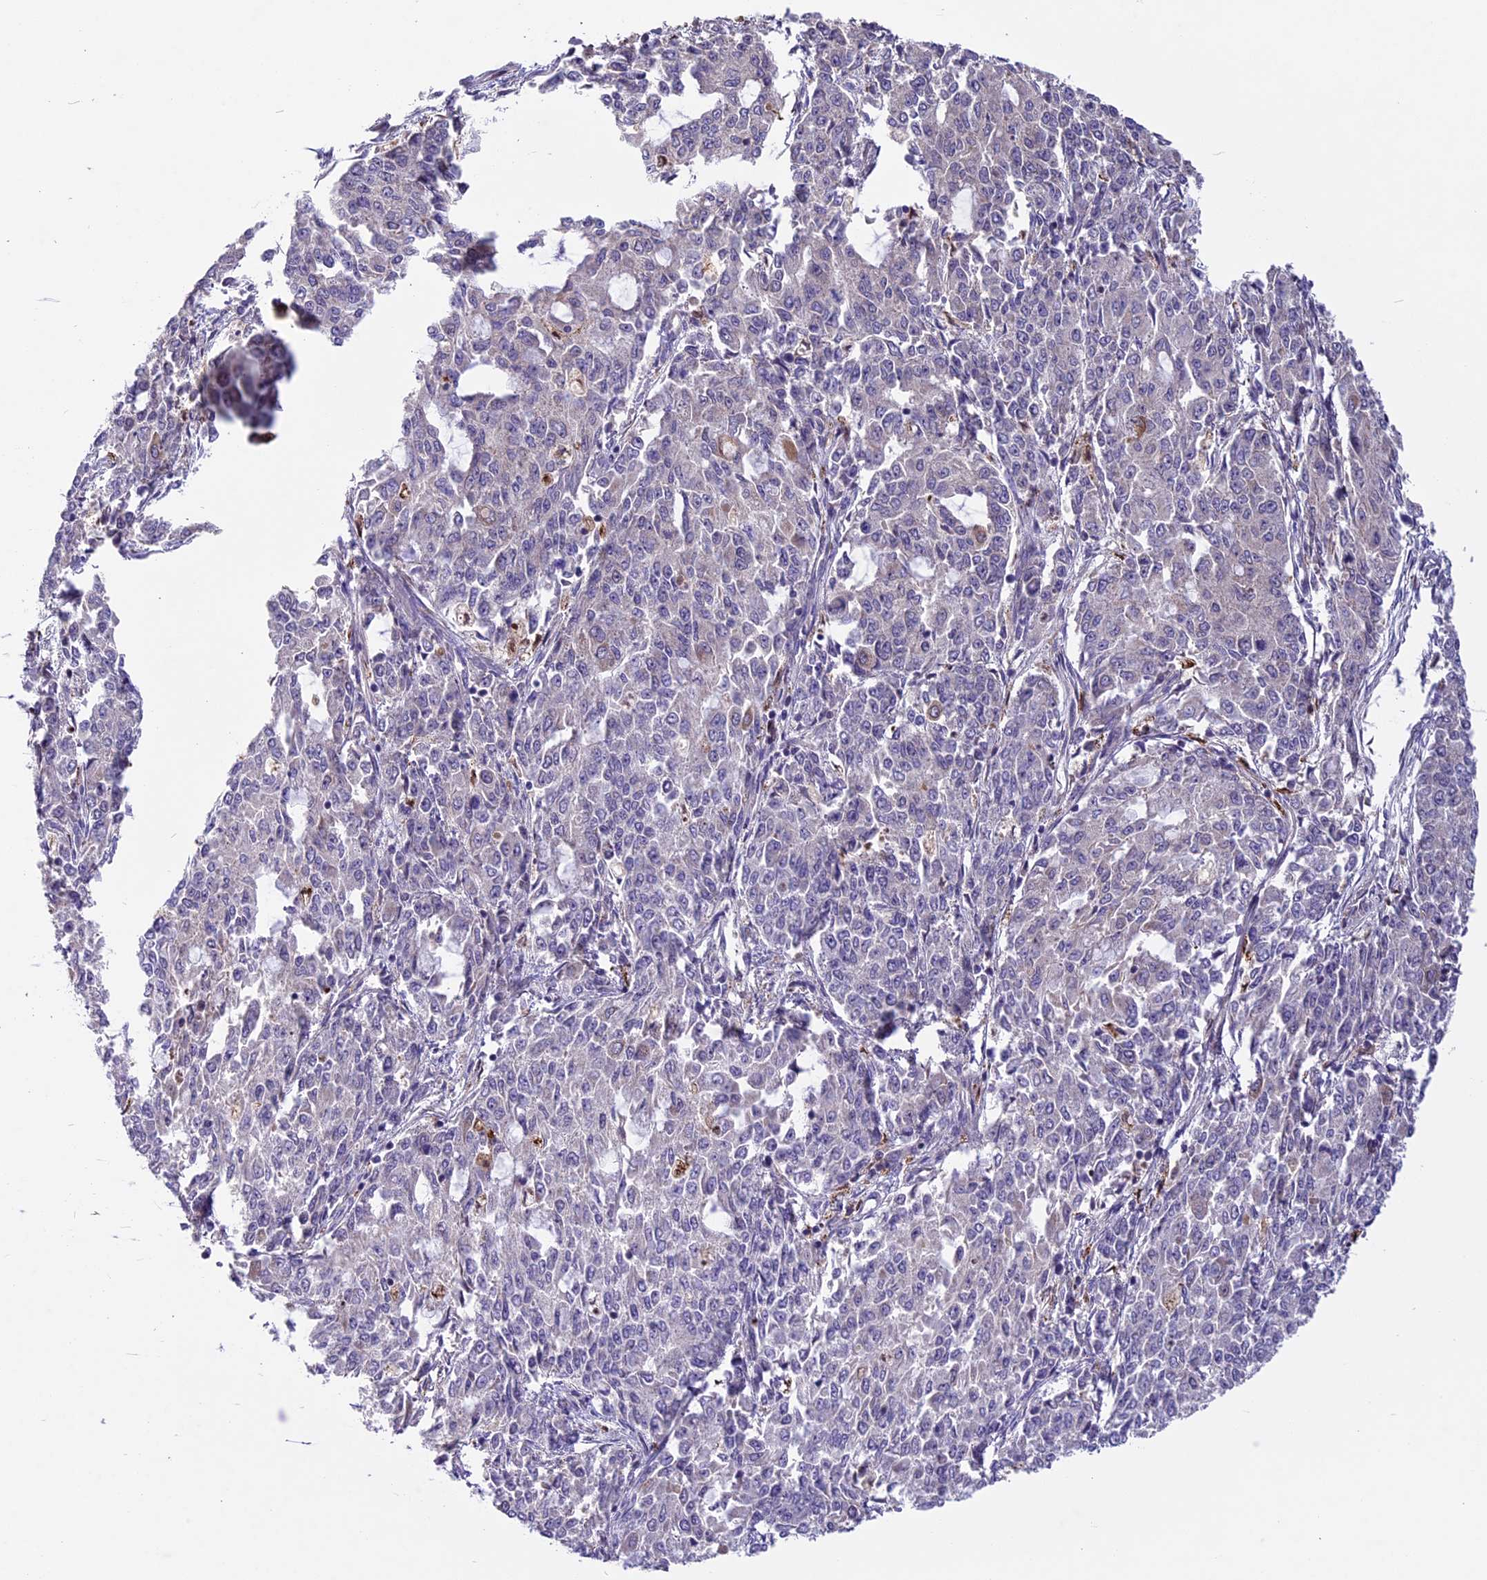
{"staining": {"intensity": "negative", "quantity": "none", "location": "none"}, "tissue": "endometrial cancer", "cell_type": "Tumor cells", "image_type": "cancer", "snomed": [{"axis": "morphology", "description": "Adenocarcinoma, NOS"}, {"axis": "topography", "description": "Endometrium"}], "caption": "High magnification brightfield microscopy of endometrial cancer stained with DAB (brown) and counterstained with hematoxylin (blue): tumor cells show no significant expression.", "gene": "MIEF2", "patient": {"sex": "female", "age": 50}}